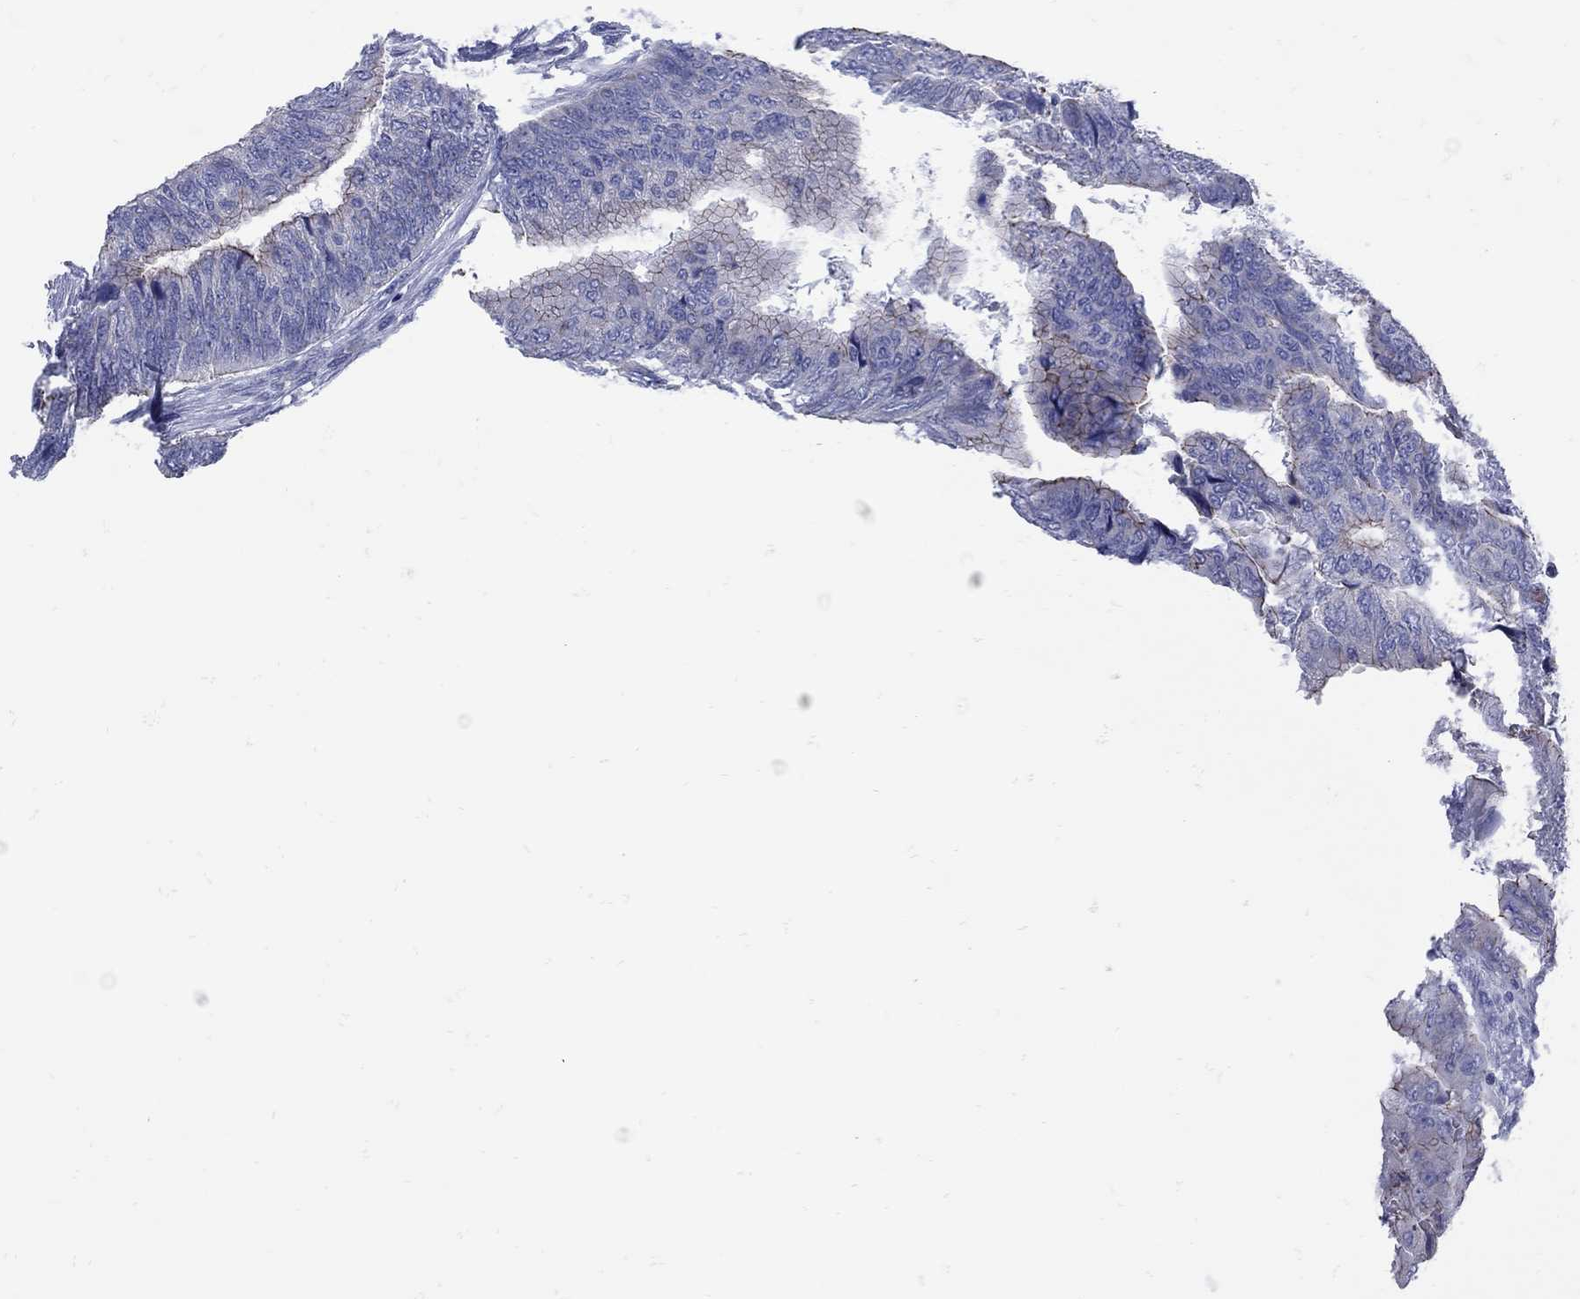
{"staining": {"intensity": "moderate", "quantity": "<25%", "location": "cytoplasmic/membranous"}, "tissue": "colorectal cancer", "cell_type": "Tumor cells", "image_type": "cancer", "snomed": [{"axis": "morphology", "description": "Normal tissue, NOS"}, {"axis": "morphology", "description": "Adenocarcinoma, NOS"}, {"axis": "topography", "description": "Rectum"}, {"axis": "topography", "description": "Peripheral nerve tissue"}], "caption": "This photomicrograph displays colorectal cancer stained with immunohistochemistry (IHC) to label a protein in brown. The cytoplasmic/membranous of tumor cells show moderate positivity for the protein. Nuclei are counter-stained blue.", "gene": "PDZD3", "patient": {"sex": "male", "age": 92}}